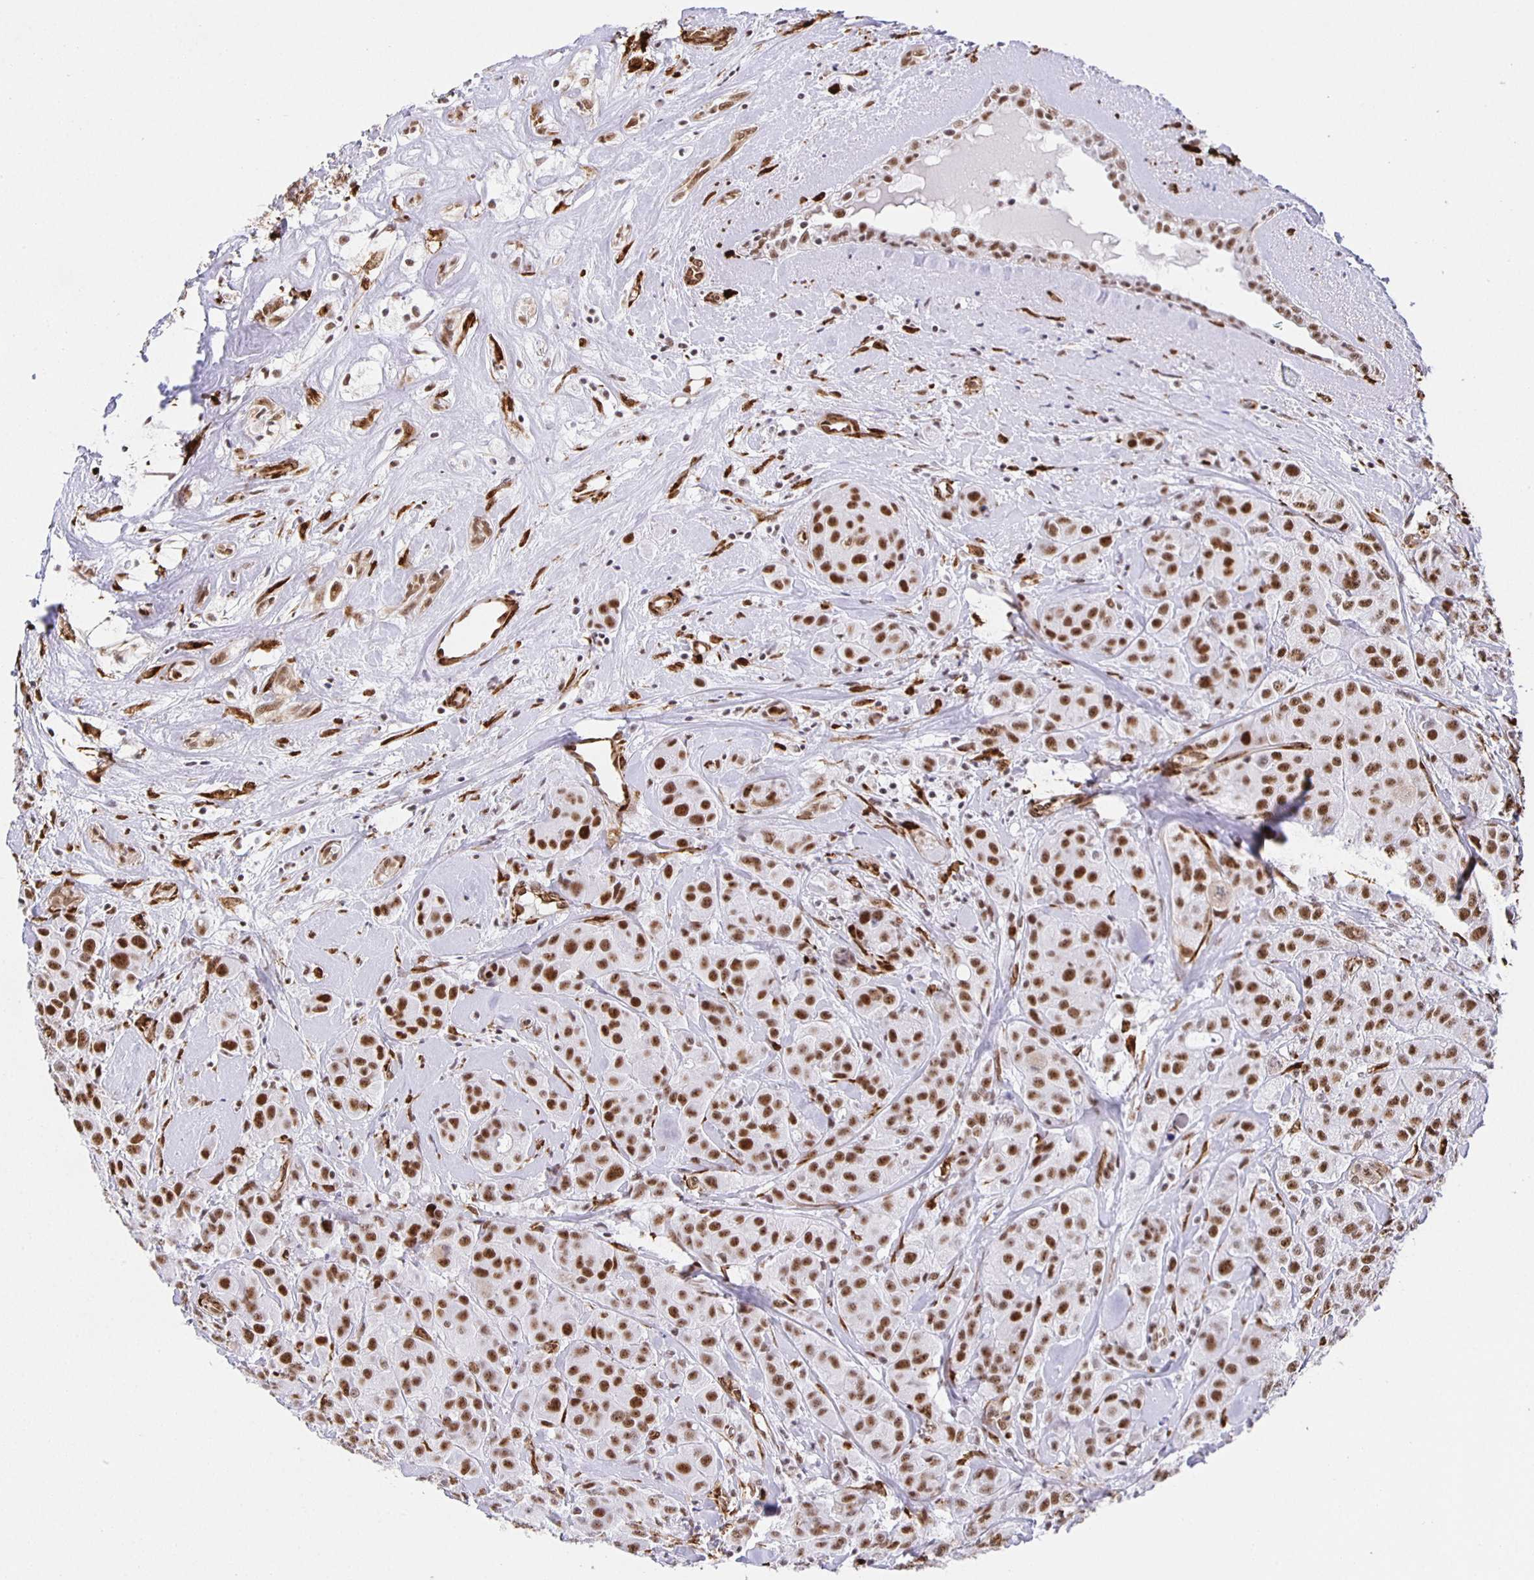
{"staining": {"intensity": "moderate", "quantity": ">75%", "location": "nuclear"}, "tissue": "breast cancer", "cell_type": "Tumor cells", "image_type": "cancer", "snomed": [{"axis": "morphology", "description": "Normal tissue, NOS"}, {"axis": "morphology", "description": "Duct carcinoma"}, {"axis": "topography", "description": "Breast"}], "caption": "DAB immunohistochemical staining of invasive ductal carcinoma (breast) reveals moderate nuclear protein positivity in approximately >75% of tumor cells.", "gene": "ZRANB2", "patient": {"sex": "female", "age": 43}}